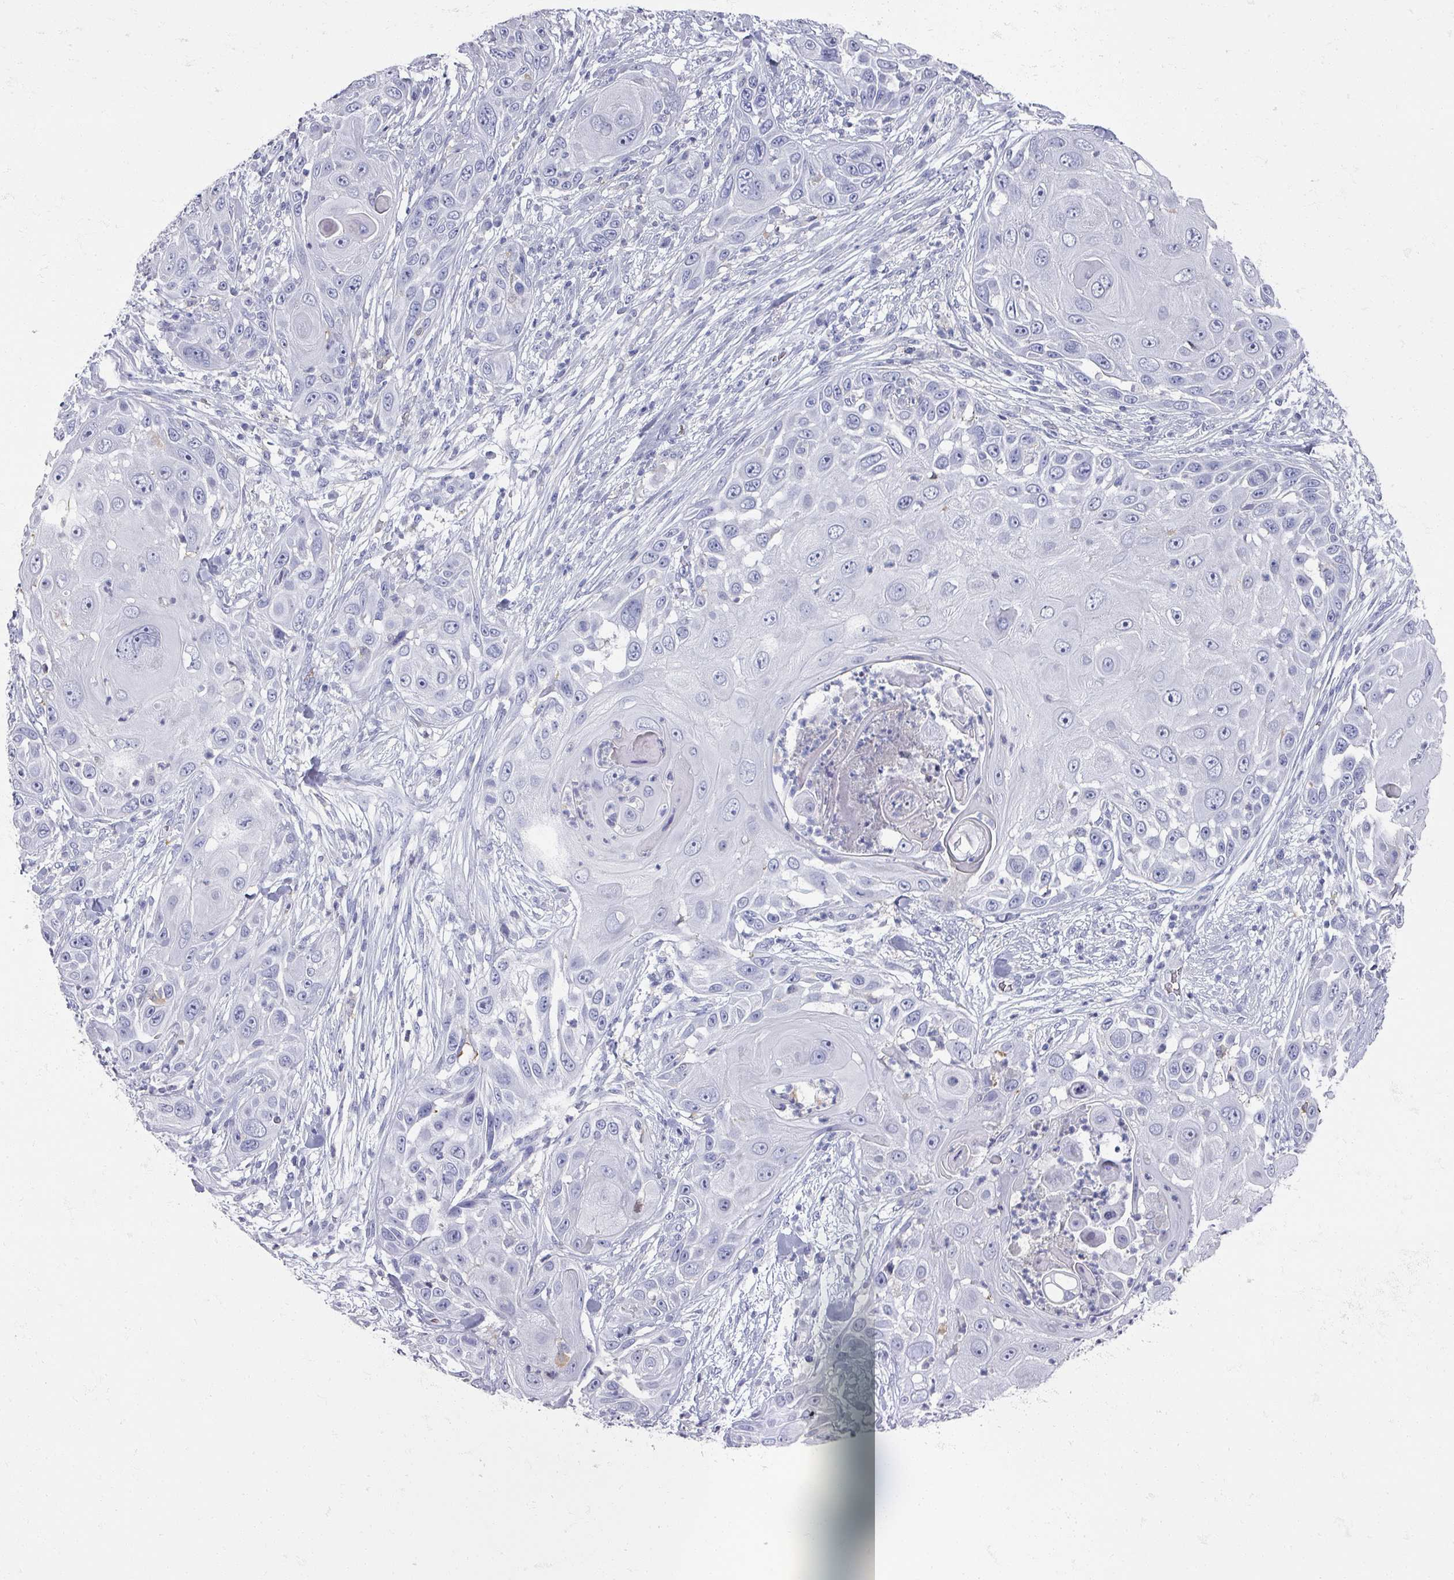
{"staining": {"intensity": "negative", "quantity": "none", "location": "none"}, "tissue": "skin cancer", "cell_type": "Tumor cells", "image_type": "cancer", "snomed": [{"axis": "morphology", "description": "Squamous cell carcinoma, NOS"}, {"axis": "topography", "description": "Skin"}], "caption": "DAB immunohistochemical staining of squamous cell carcinoma (skin) shows no significant expression in tumor cells.", "gene": "OMG", "patient": {"sex": "female", "age": 44}}